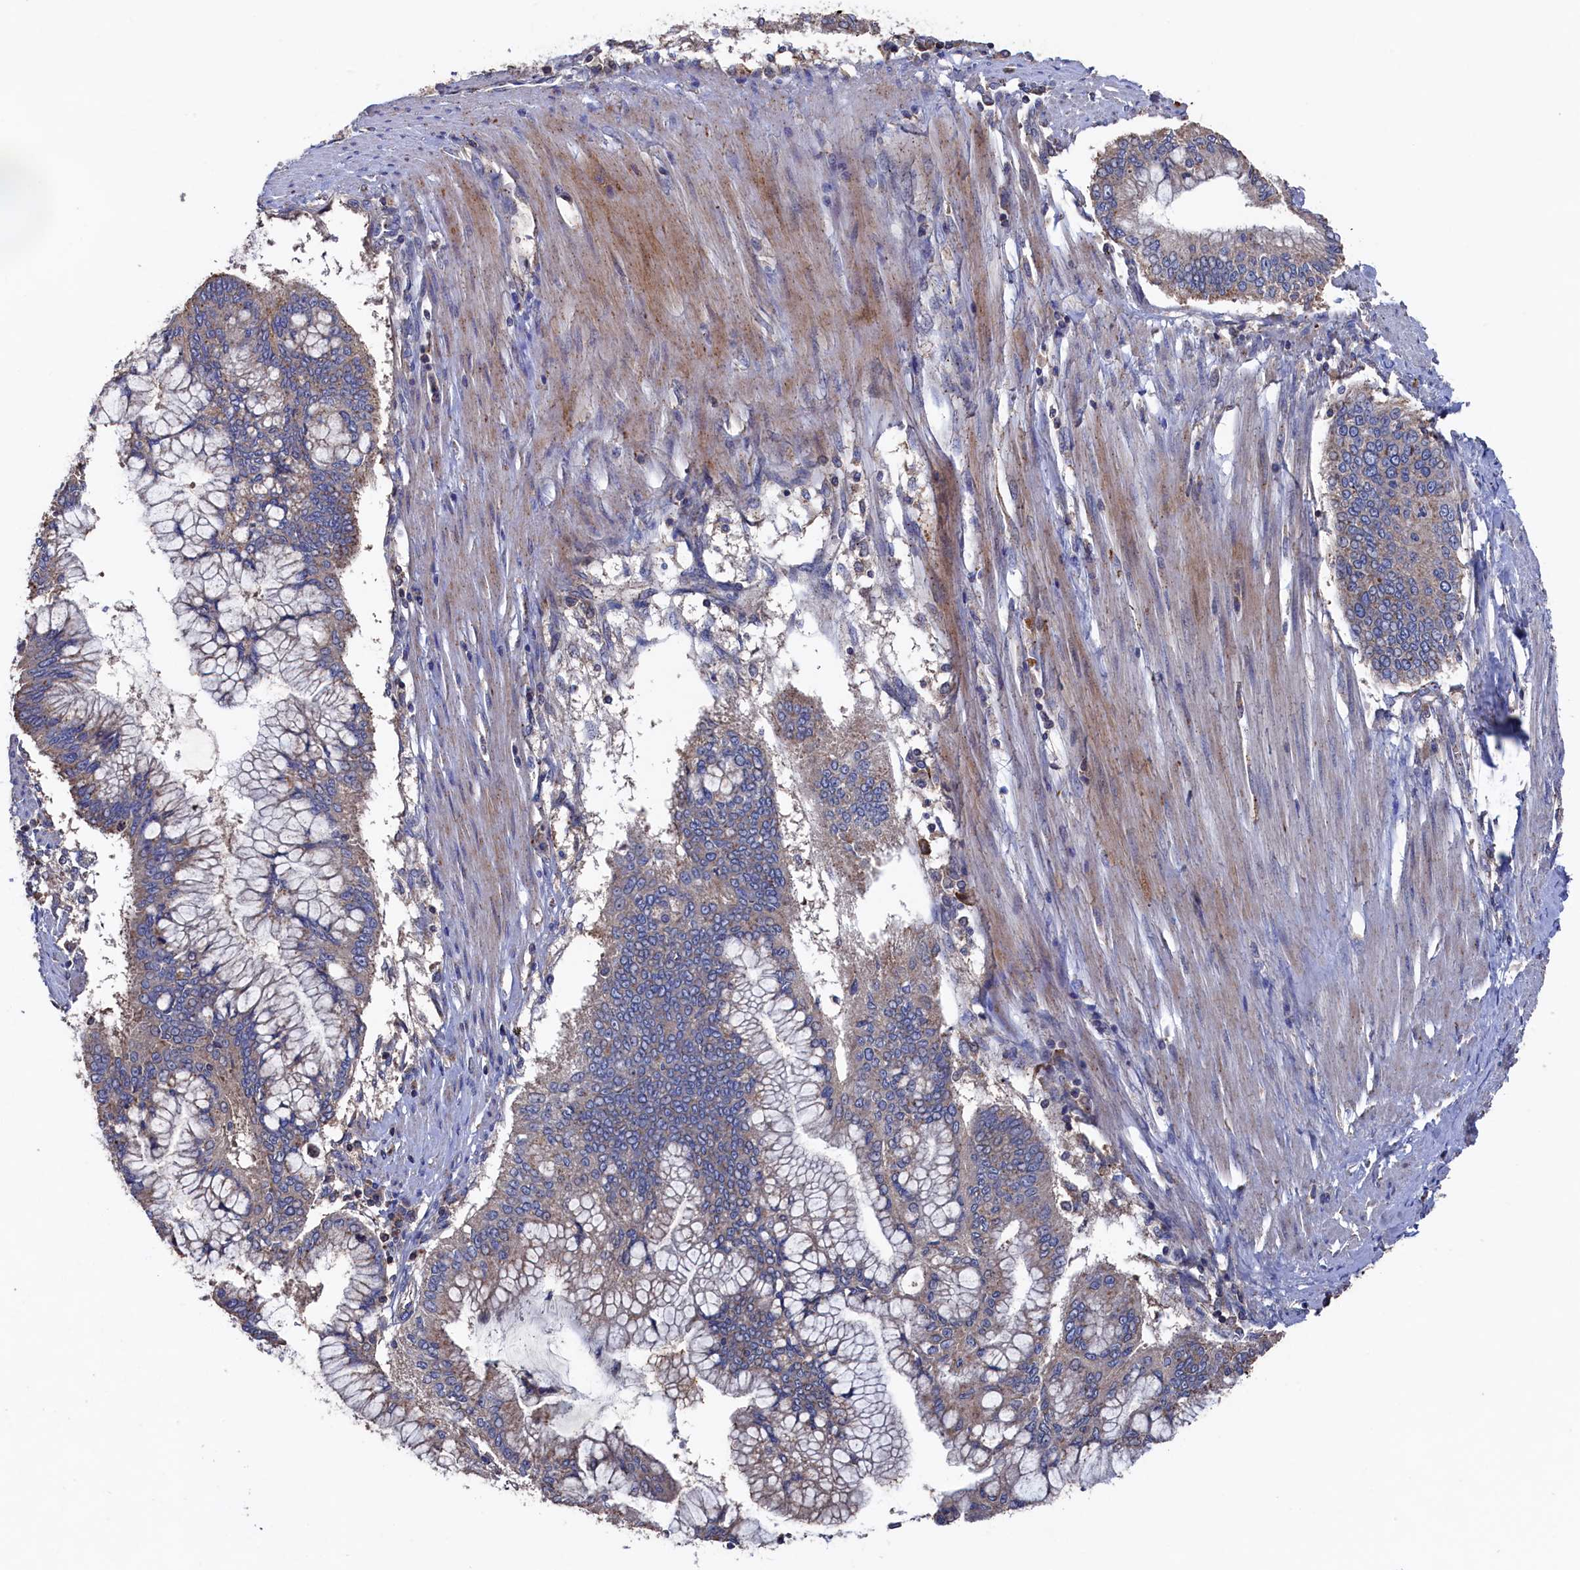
{"staining": {"intensity": "weak", "quantity": "25%-75%", "location": "cytoplasmic/membranous"}, "tissue": "pancreatic cancer", "cell_type": "Tumor cells", "image_type": "cancer", "snomed": [{"axis": "morphology", "description": "Adenocarcinoma, NOS"}, {"axis": "topography", "description": "Pancreas"}], "caption": "Brown immunohistochemical staining in adenocarcinoma (pancreatic) exhibits weak cytoplasmic/membranous expression in approximately 25%-75% of tumor cells. The staining is performed using DAB (3,3'-diaminobenzidine) brown chromogen to label protein expression. The nuclei are counter-stained blue using hematoxylin.", "gene": "TK2", "patient": {"sex": "male", "age": 46}}